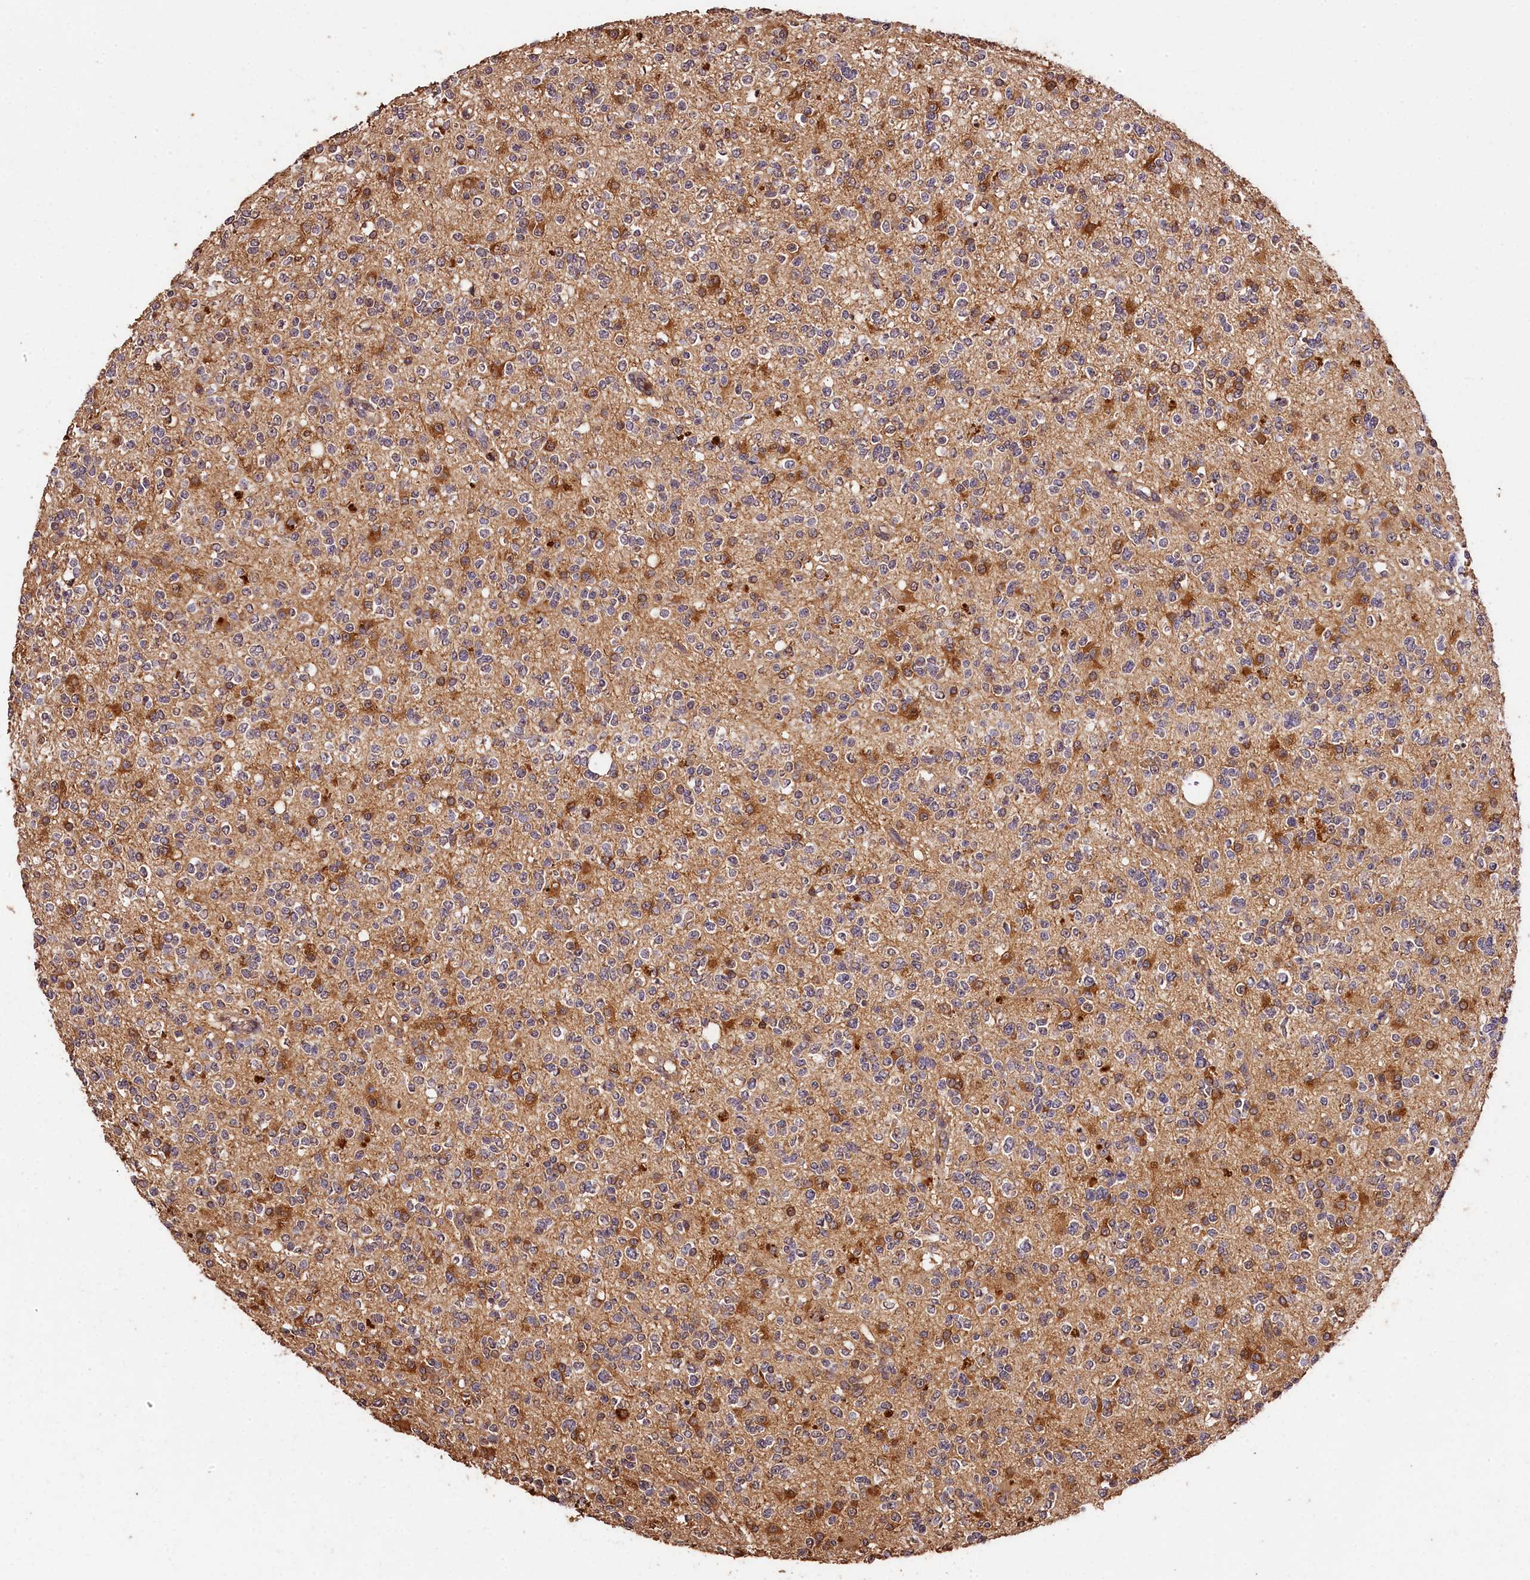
{"staining": {"intensity": "negative", "quantity": "none", "location": "none"}, "tissue": "glioma", "cell_type": "Tumor cells", "image_type": "cancer", "snomed": [{"axis": "morphology", "description": "Glioma, malignant, High grade"}, {"axis": "topography", "description": "Brain"}], "caption": "Protein analysis of malignant glioma (high-grade) displays no significant positivity in tumor cells.", "gene": "KPTN", "patient": {"sex": "male", "age": 34}}